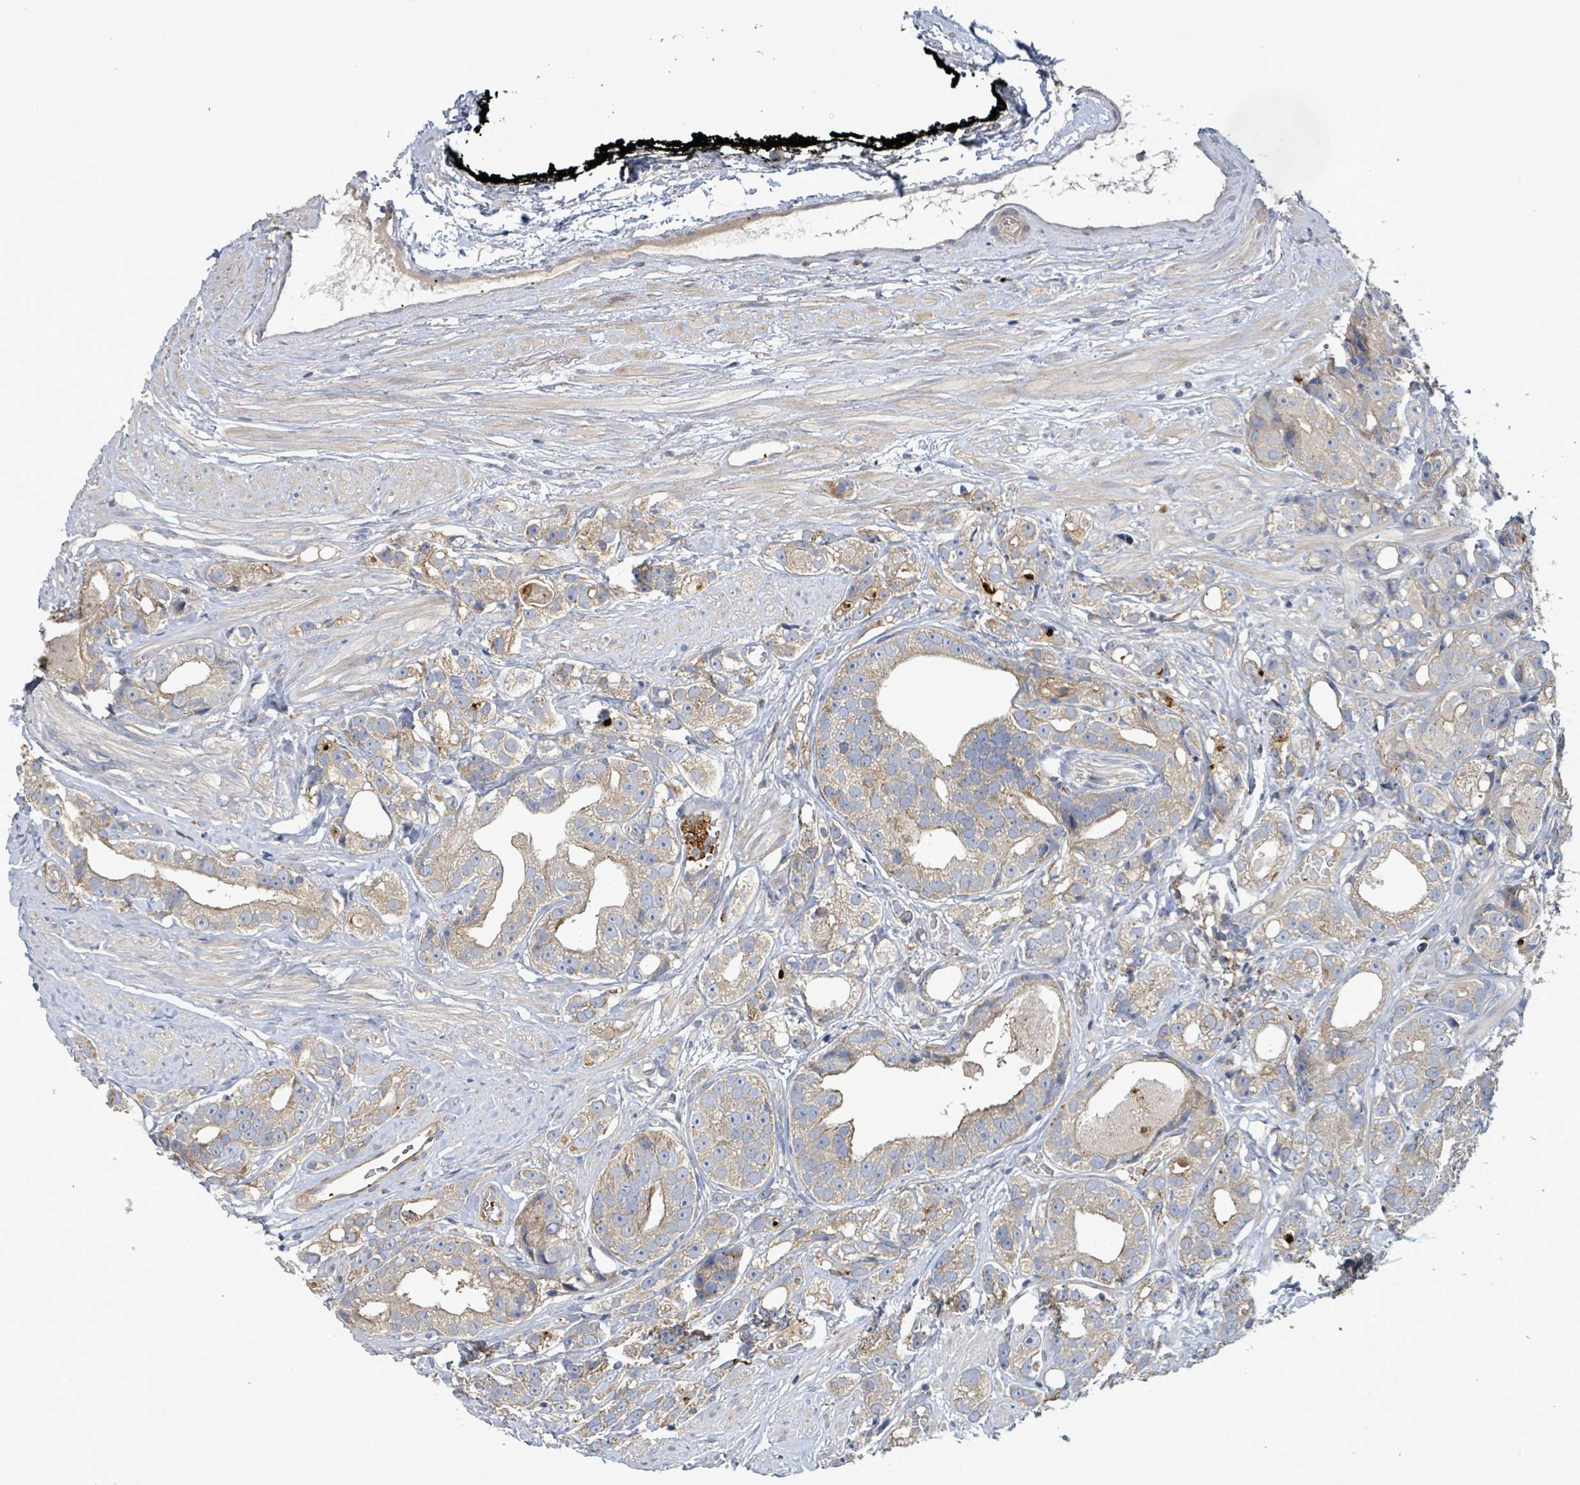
{"staining": {"intensity": "weak", "quantity": "25%-75%", "location": "cytoplasmic/membranous"}, "tissue": "prostate cancer", "cell_type": "Tumor cells", "image_type": "cancer", "snomed": [{"axis": "morphology", "description": "Adenocarcinoma, High grade"}, {"axis": "topography", "description": "Prostate"}], "caption": "Immunohistochemical staining of prostate adenocarcinoma (high-grade) demonstrates weak cytoplasmic/membranous protein expression in approximately 25%-75% of tumor cells.", "gene": "PLAAT1", "patient": {"sex": "male", "age": 71}}